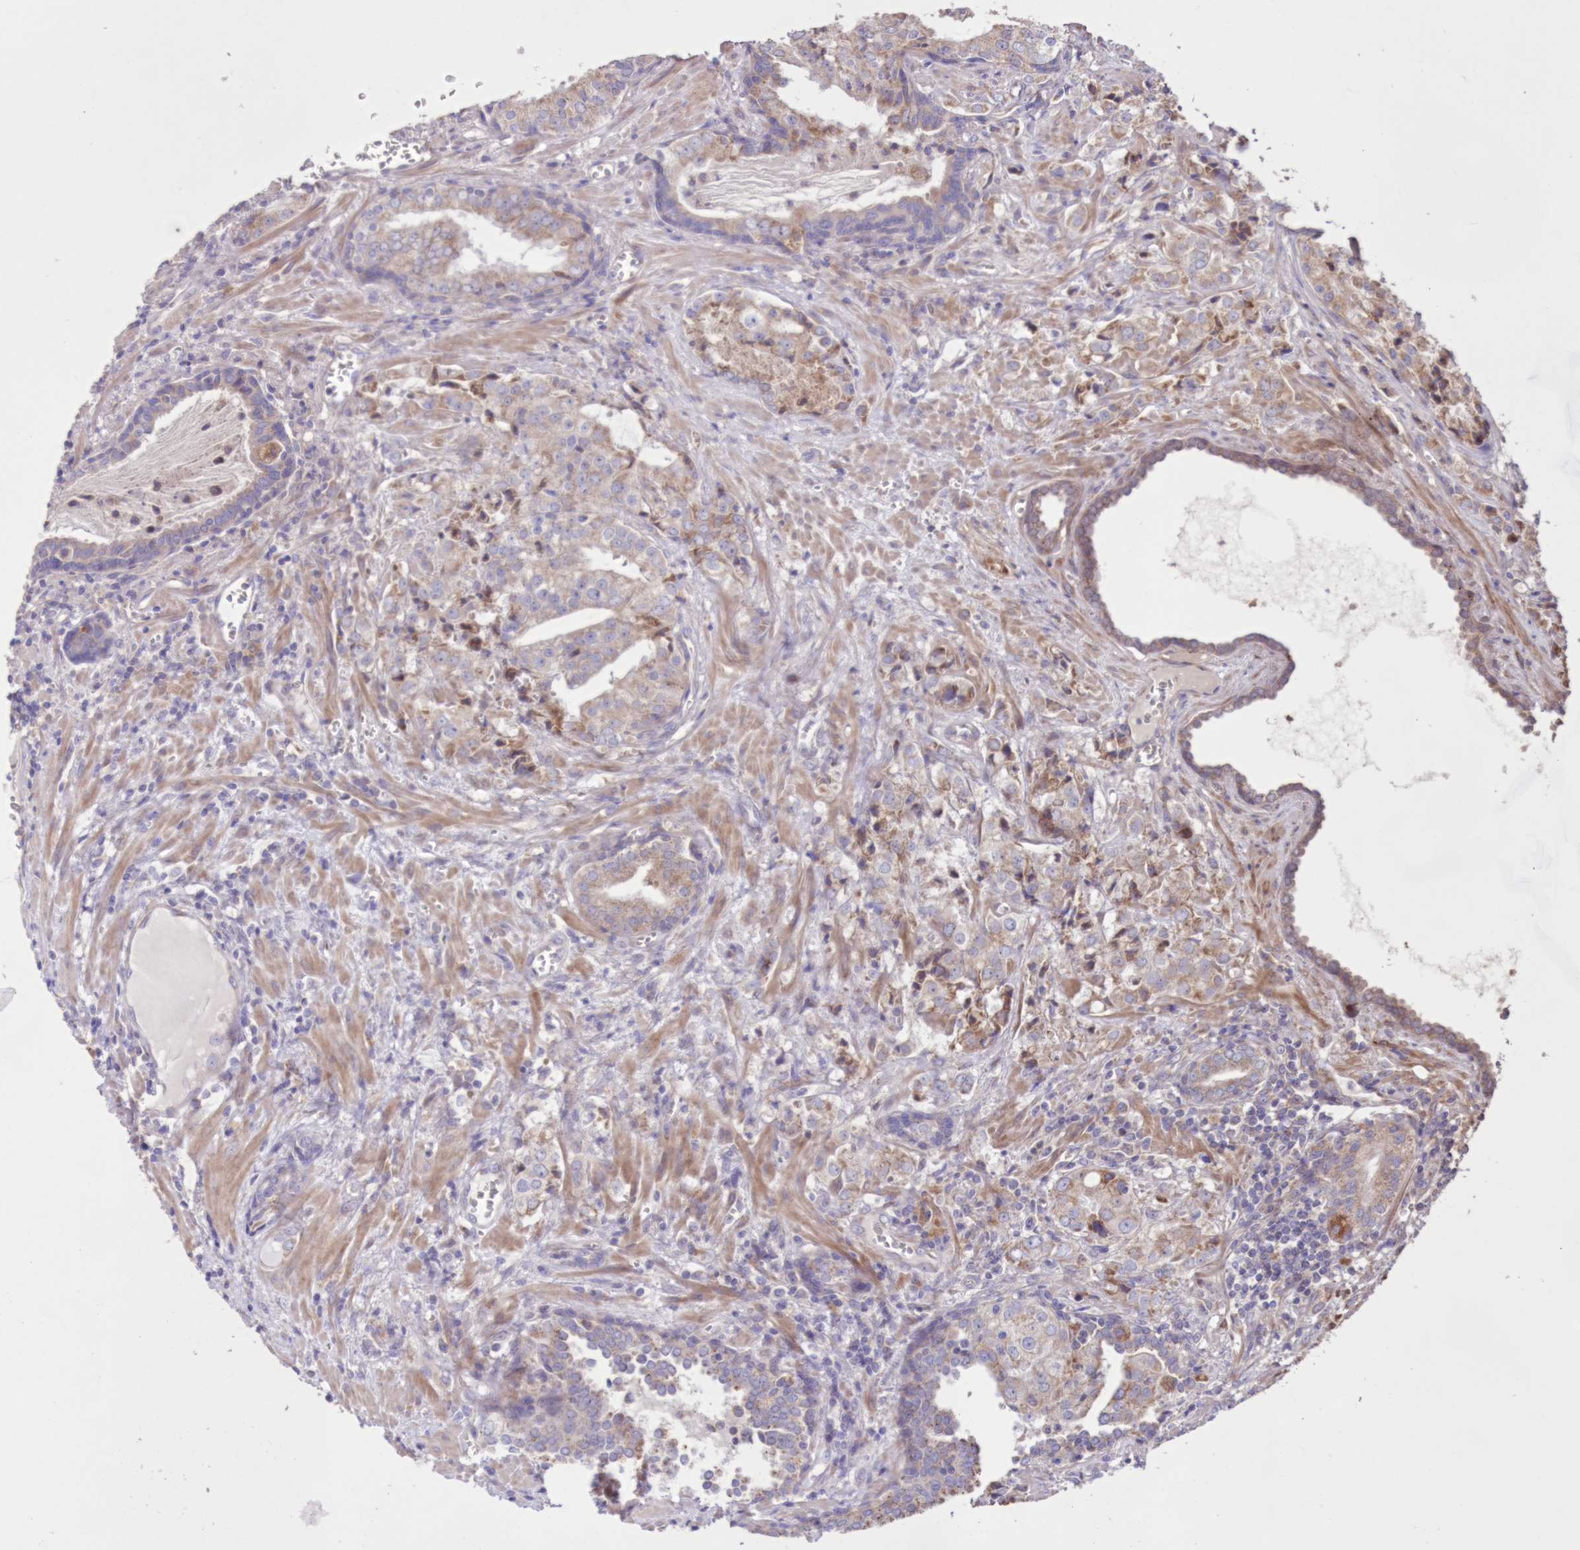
{"staining": {"intensity": "moderate", "quantity": "<25%", "location": "cytoplasmic/membranous"}, "tissue": "prostate cancer", "cell_type": "Tumor cells", "image_type": "cancer", "snomed": [{"axis": "morphology", "description": "Adenocarcinoma, High grade"}, {"axis": "topography", "description": "Prostate"}], "caption": "Immunohistochemistry (IHC) micrograph of prostate cancer (adenocarcinoma (high-grade)) stained for a protein (brown), which displays low levels of moderate cytoplasmic/membranous staining in about <25% of tumor cells.", "gene": "HADHB", "patient": {"sex": "male", "age": 68}}